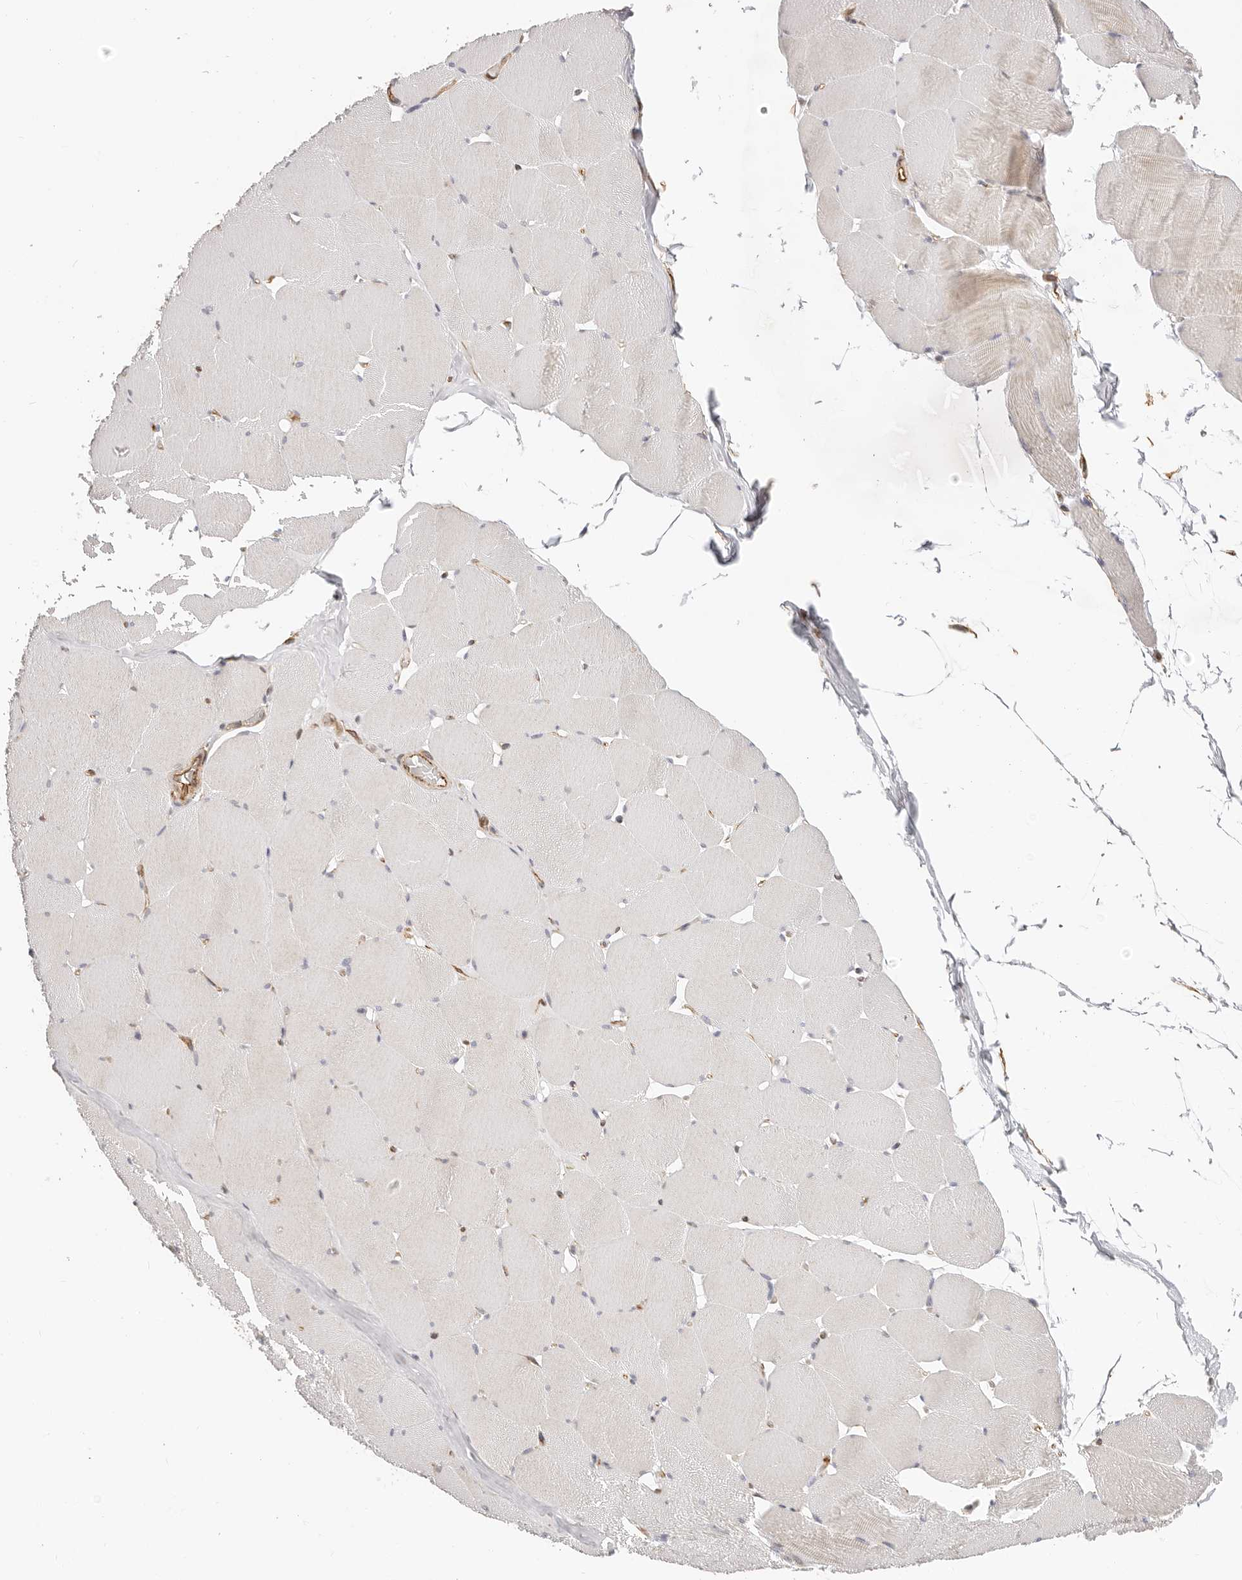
{"staining": {"intensity": "weak", "quantity": "<25%", "location": "cytoplasmic/membranous"}, "tissue": "skeletal muscle", "cell_type": "Myocytes", "image_type": "normal", "snomed": [{"axis": "morphology", "description": "Normal tissue, NOS"}, {"axis": "topography", "description": "Skeletal muscle"}], "caption": "Photomicrograph shows no protein positivity in myocytes of benign skeletal muscle.", "gene": "DTNBP1", "patient": {"sex": "male", "age": 62}}